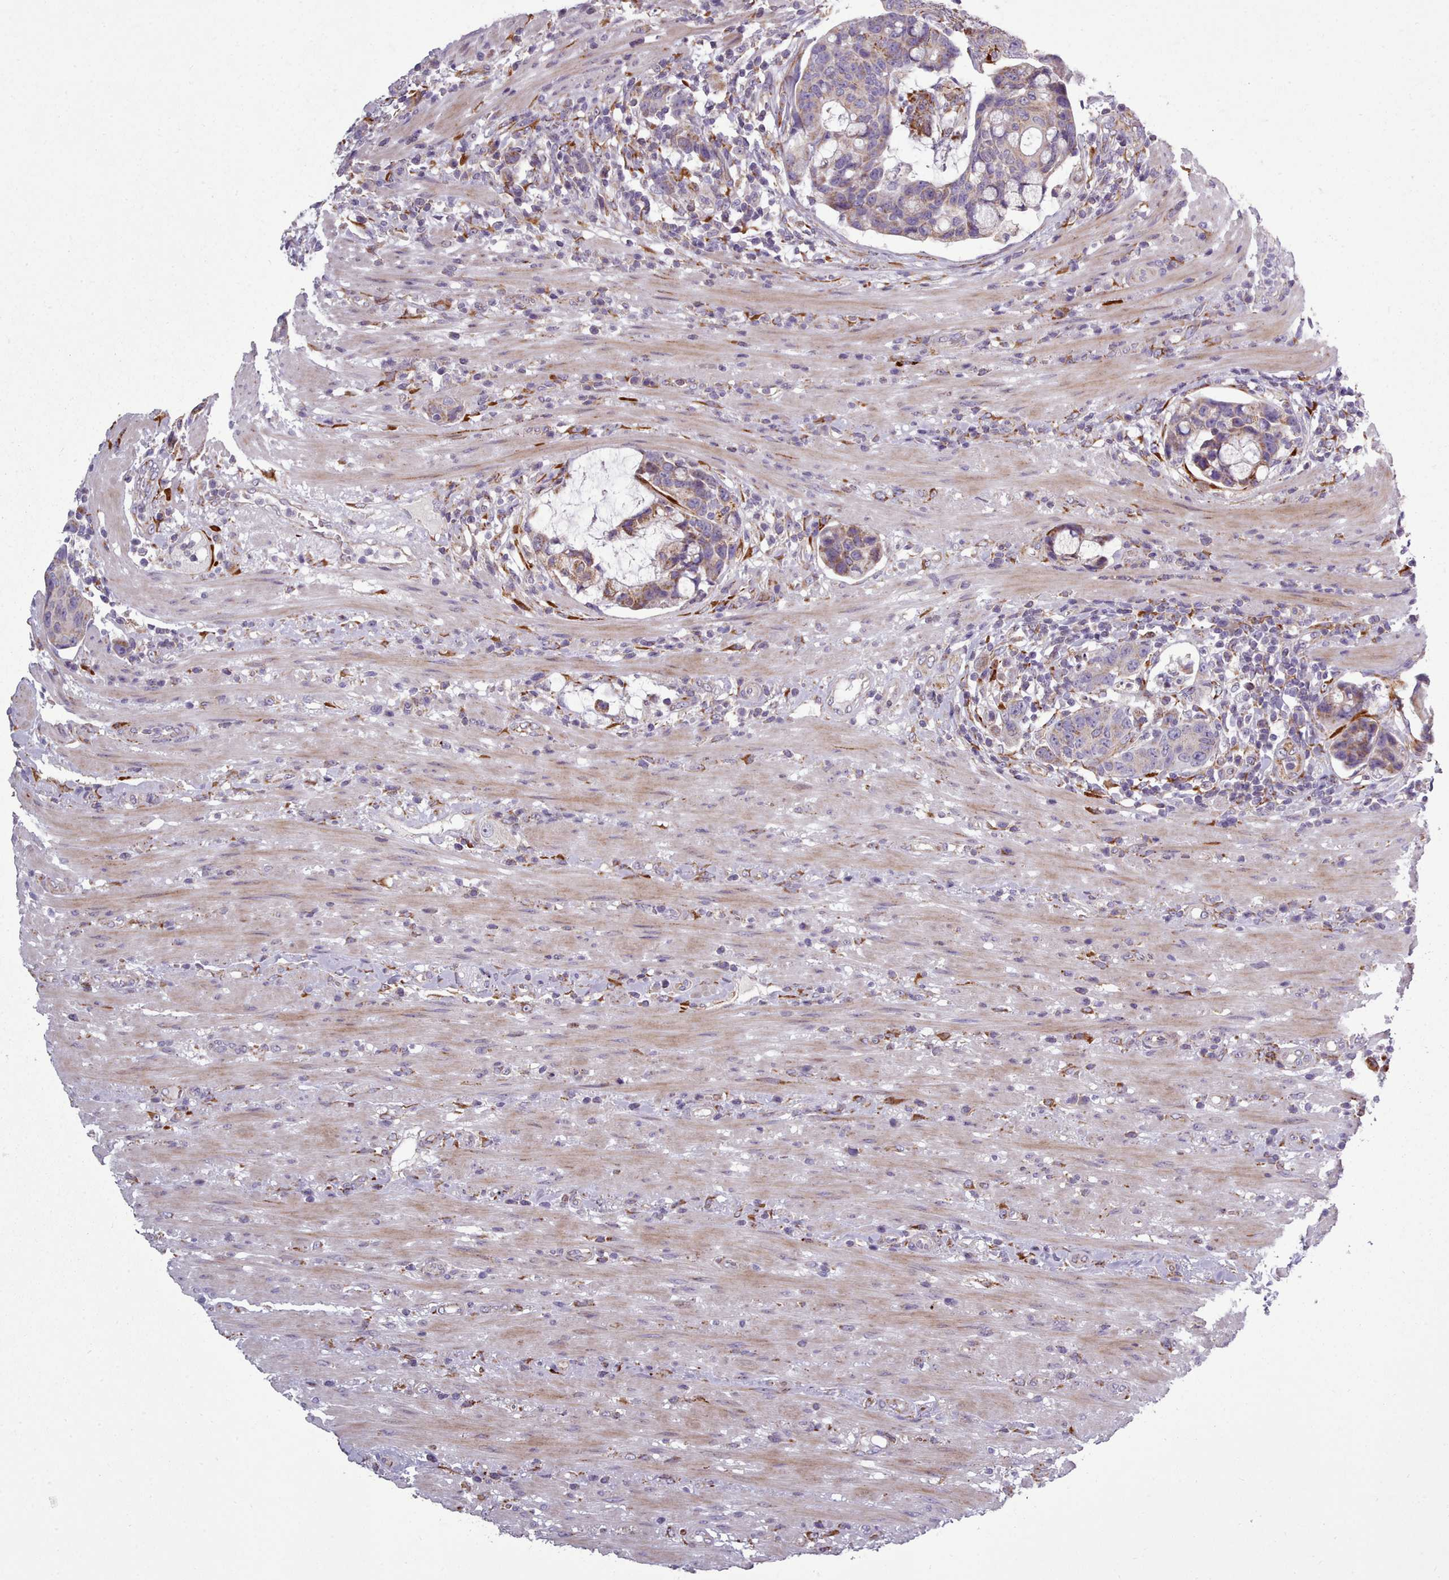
{"staining": {"intensity": "moderate", "quantity": "<25%", "location": "cytoplasmic/membranous"}, "tissue": "colorectal cancer", "cell_type": "Tumor cells", "image_type": "cancer", "snomed": [{"axis": "morphology", "description": "Adenocarcinoma, NOS"}, {"axis": "topography", "description": "Colon"}], "caption": "A brown stain shows moderate cytoplasmic/membranous staining of a protein in adenocarcinoma (colorectal) tumor cells. (brown staining indicates protein expression, while blue staining denotes nuclei).", "gene": "FKBP10", "patient": {"sex": "female", "age": 82}}